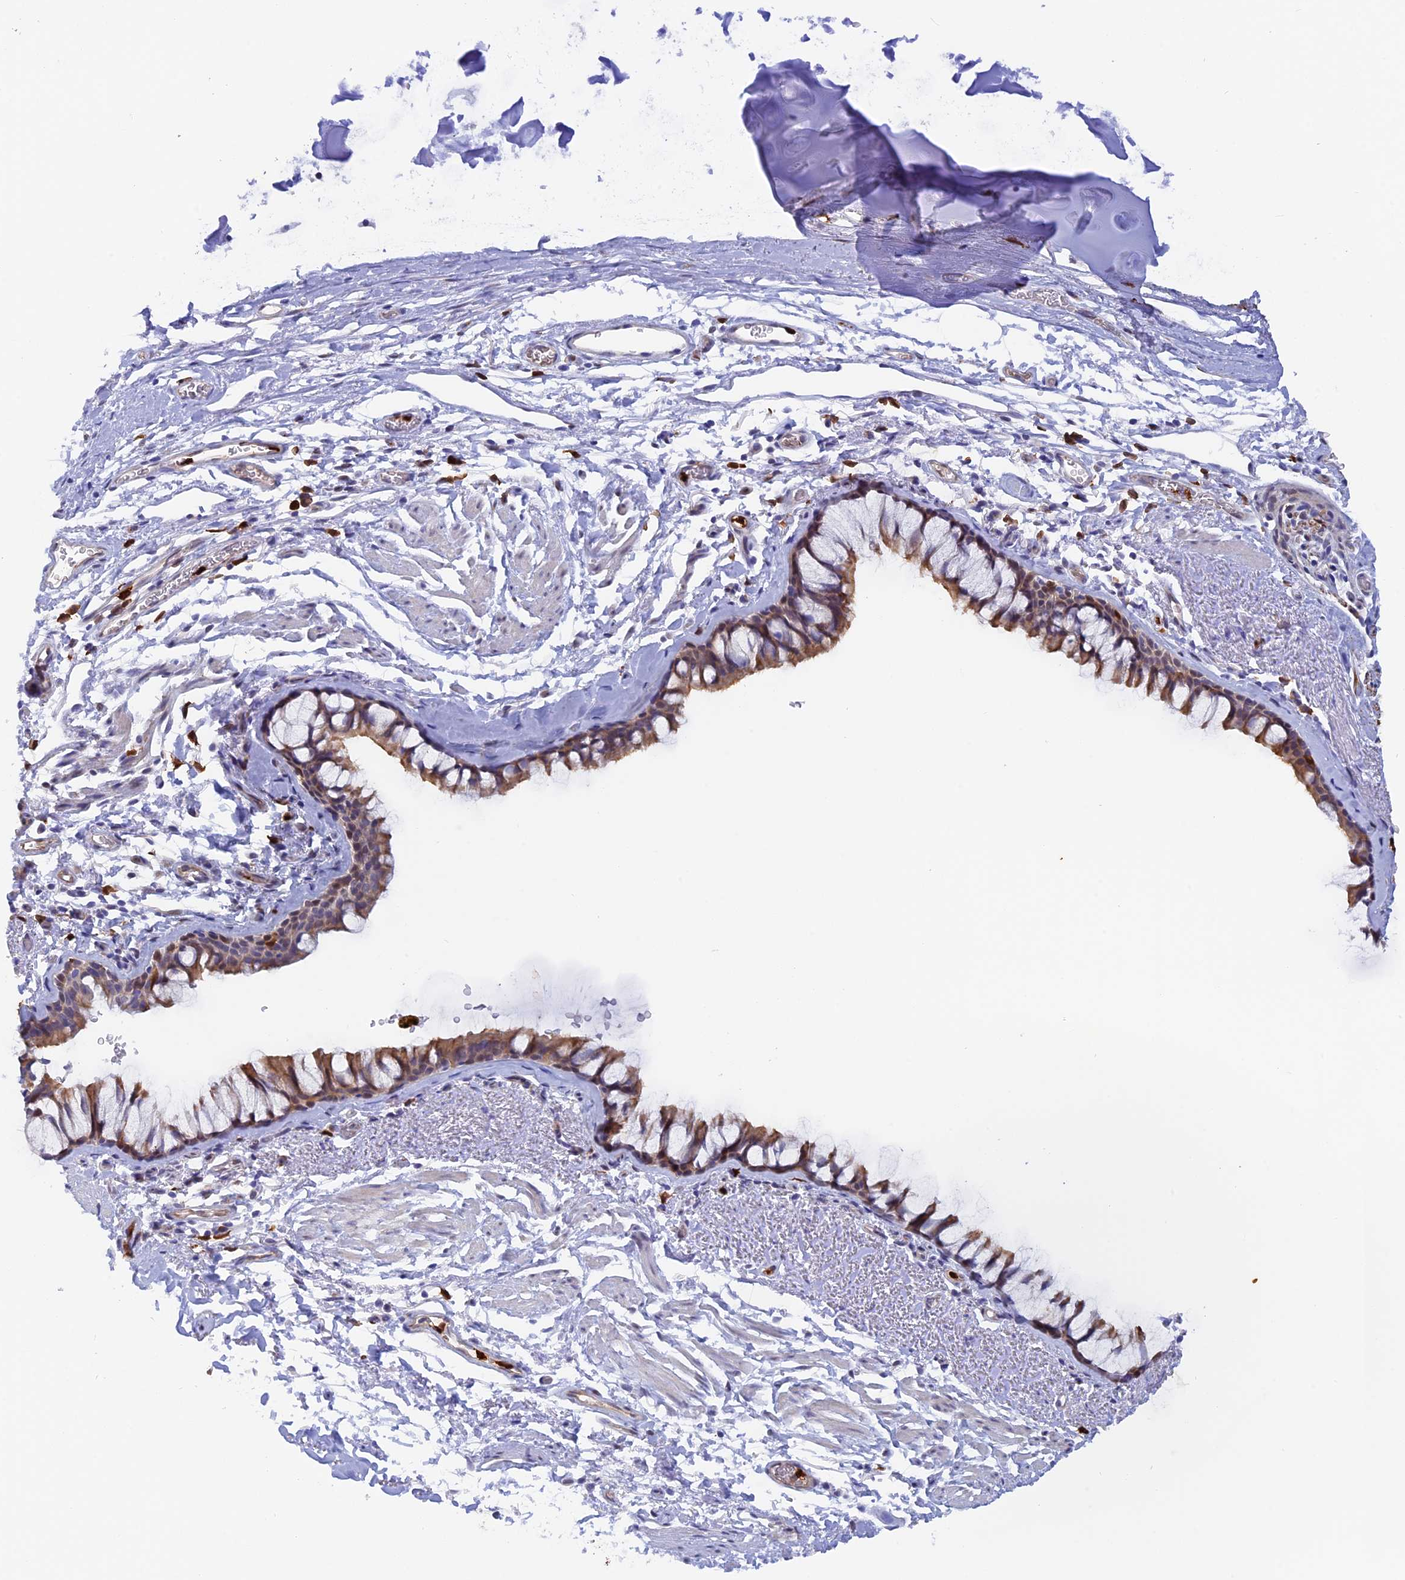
{"staining": {"intensity": "moderate", "quantity": ">75%", "location": "cytoplasmic/membranous"}, "tissue": "bronchus", "cell_type": "Respiratory epithelial cells", "image_type": "normal", "snomed": [{"axis": "morphology", "description": "Normal tissue, NOS"}, {"axis": "topography", "description": "Bronchus"}], "caption": "A photomicrograph of human bronchus stained for a protein exhibits moderate cytoplasmic/membranous brown staining in respiratory epithelial cells. The staining is performed using DAB brown chromogen to label protein expression. The nuclei are counter-stained blue using hematoxylin.", "gene": "SLC26A1", "patient": {"sex": "male", "age": 65}}